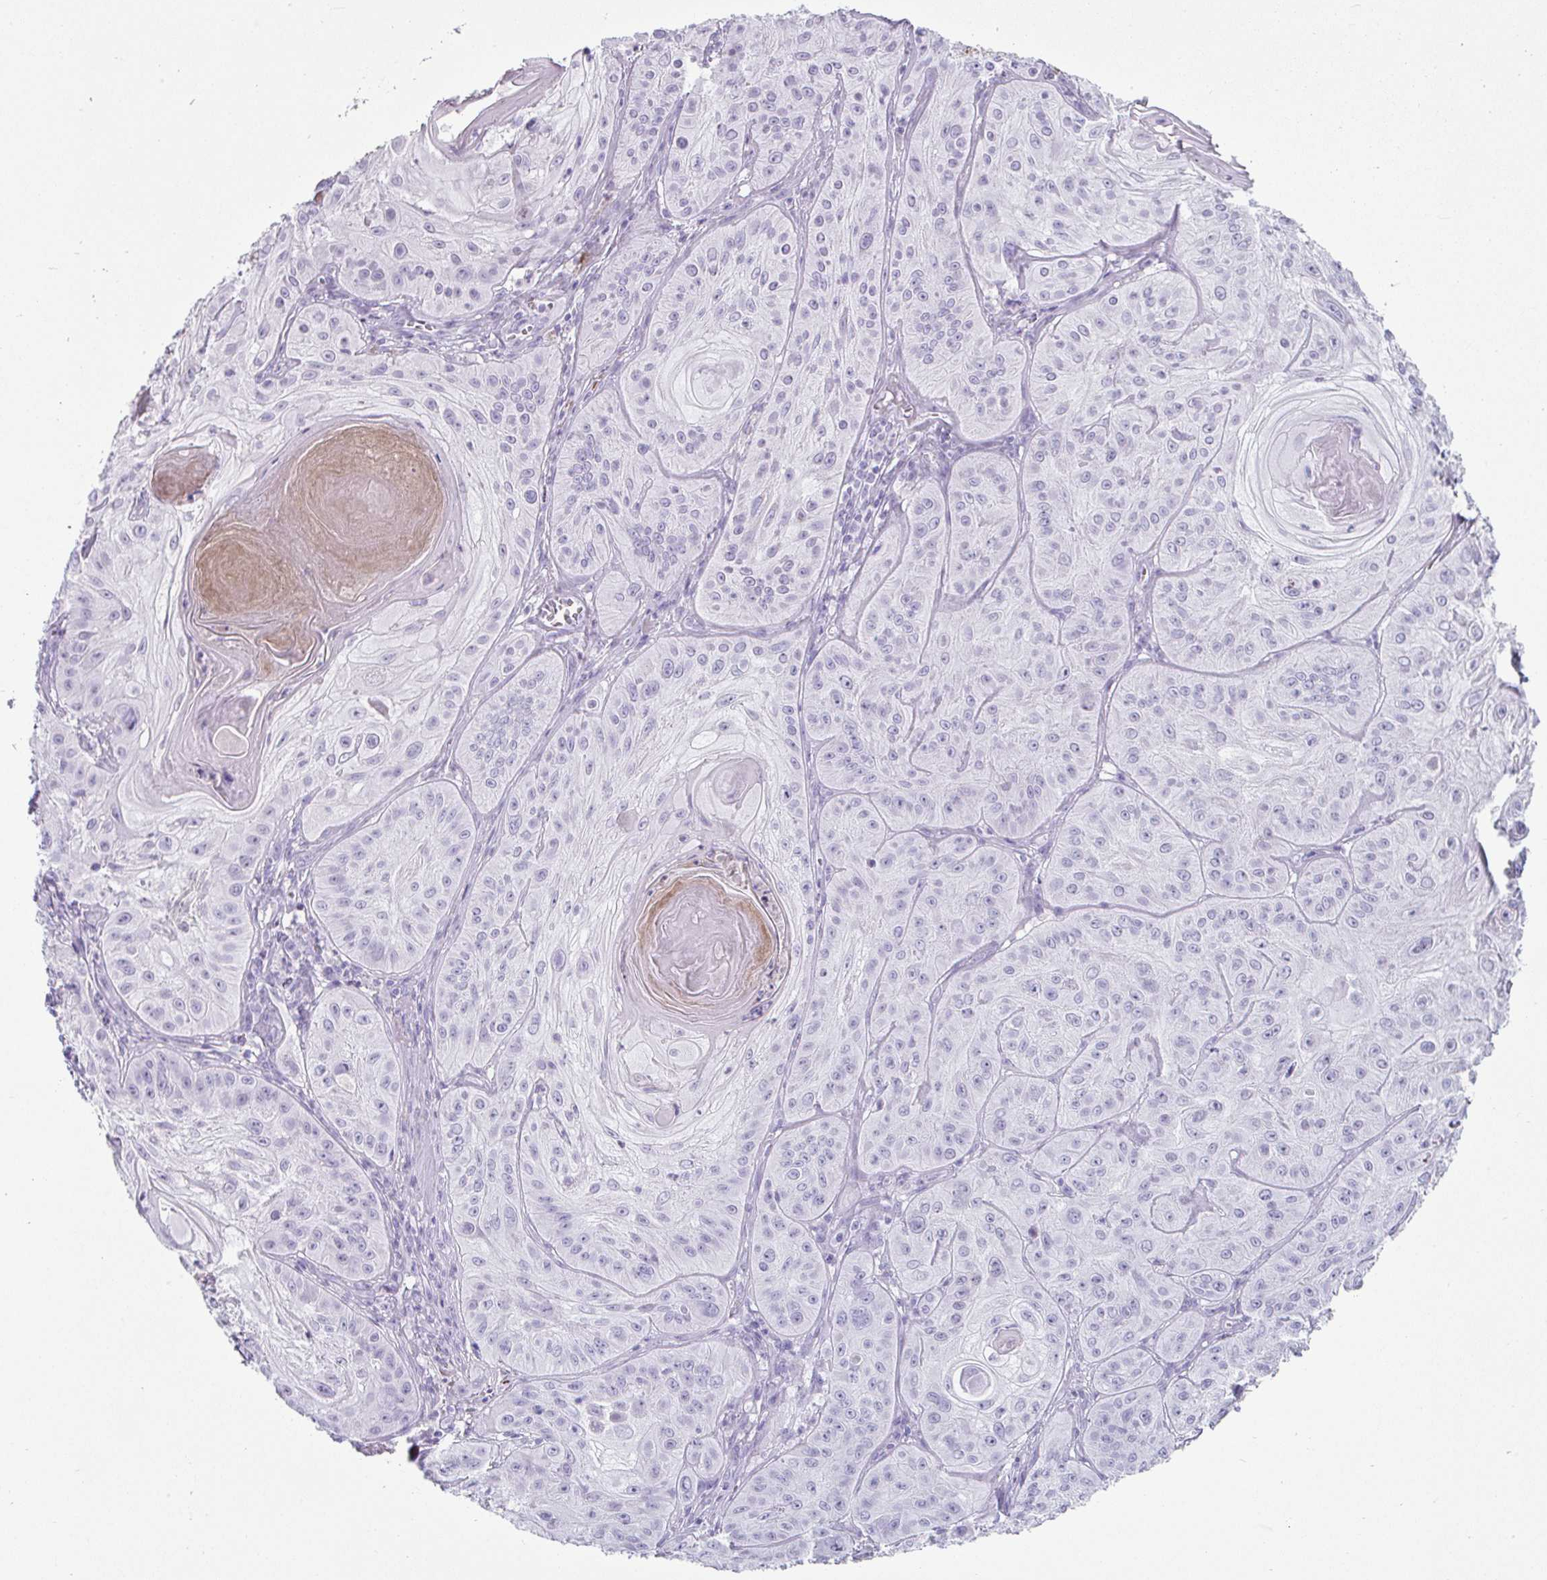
{"staining": {"intensity": "negative", "quantity": "none", "location": "none"}, "tissue": "skin cancer", "cell_type": "Tumor cells", "image_type": "cancer", "snomed": [{"axis": "morphology", "description": "Squamous cell carcinoma, NOS"}, {"axis": "topography", "description": "Skin"}], "caption": "DAB immunohistochemical staining of human skin cancer (squamous cell carcinoma) displays no significant staining in tumor cells.", "gene": "CREG2", "patient": {"sex": "male", "age": 85}}